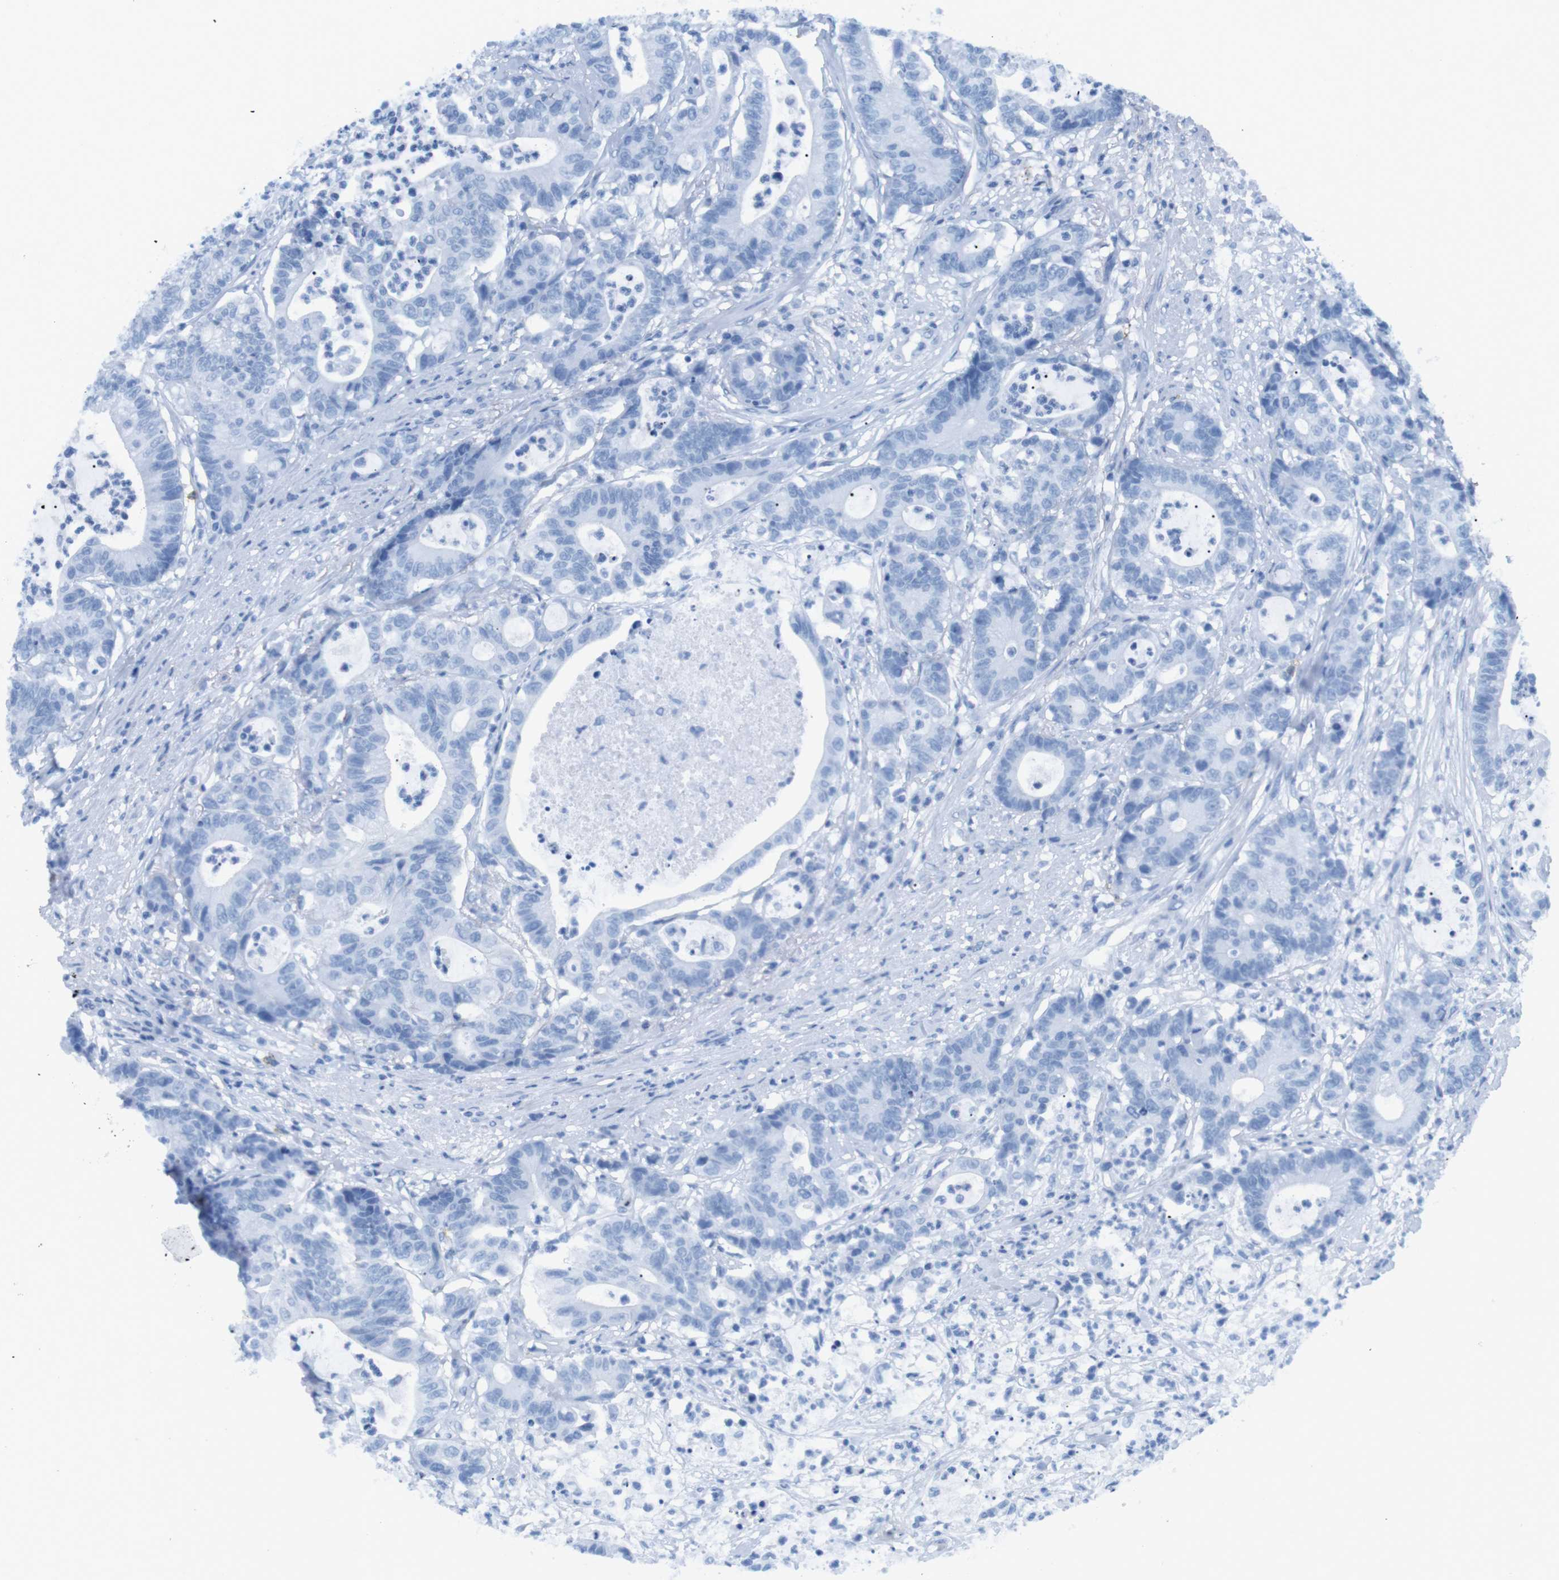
{"staining": {"intensity": "negative", "quantity": "none", "location": "none"}, "tissue": "colorectal cancer", "cell_type": "Tumor cells", "image_type": "cancer", "snomed": [{"axis": "morphology", "description": "Adenocarcinoma, NOS"}, {"axis": "topography", "description": "Colon"}], "caption": "DAB (3,3'-diaminobenzidine) immunohistochemical staining of human colorectal cancer displays no significant positivity in tumor cells.", "gene": "TNFRSF4", "patient": {"sex": "female", "age": 84}}